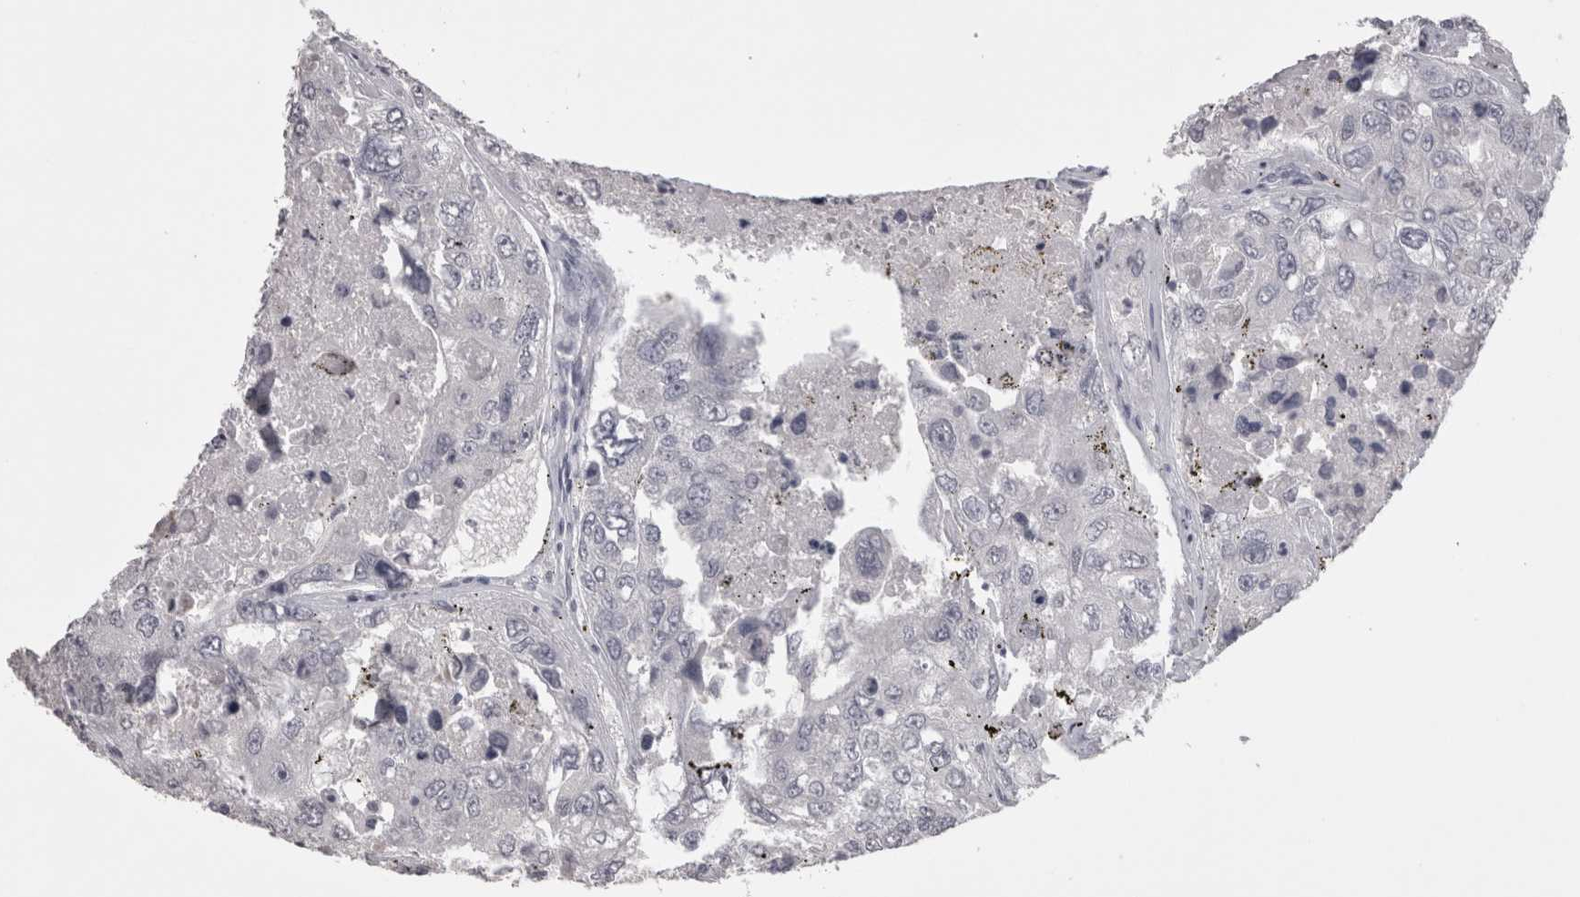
{"staining": {"intensity": "negative", "quantity": "none", "location": "none"}, "tissue": "urothelial cancer", "cell_type": "Tumor cells", "image_type": "cancer", "snomed": [{"axis": "morphology", "description": "Urothelial carcinoma, High grade"}, {"axis": "topography", "description": "Lymph node"}, {"axis": "topography", "description": "Urinary bladder"}], "caption": "An immunohistochemistry image of urothelial cancer is shown. There is no staining in tumor cells of urothelial cancer. (DAB immunohistochemistry visualized using brightfield microscopy, high magnification).", "gene": "LAX1", "patient": {"sex": "male", "age": 51}}